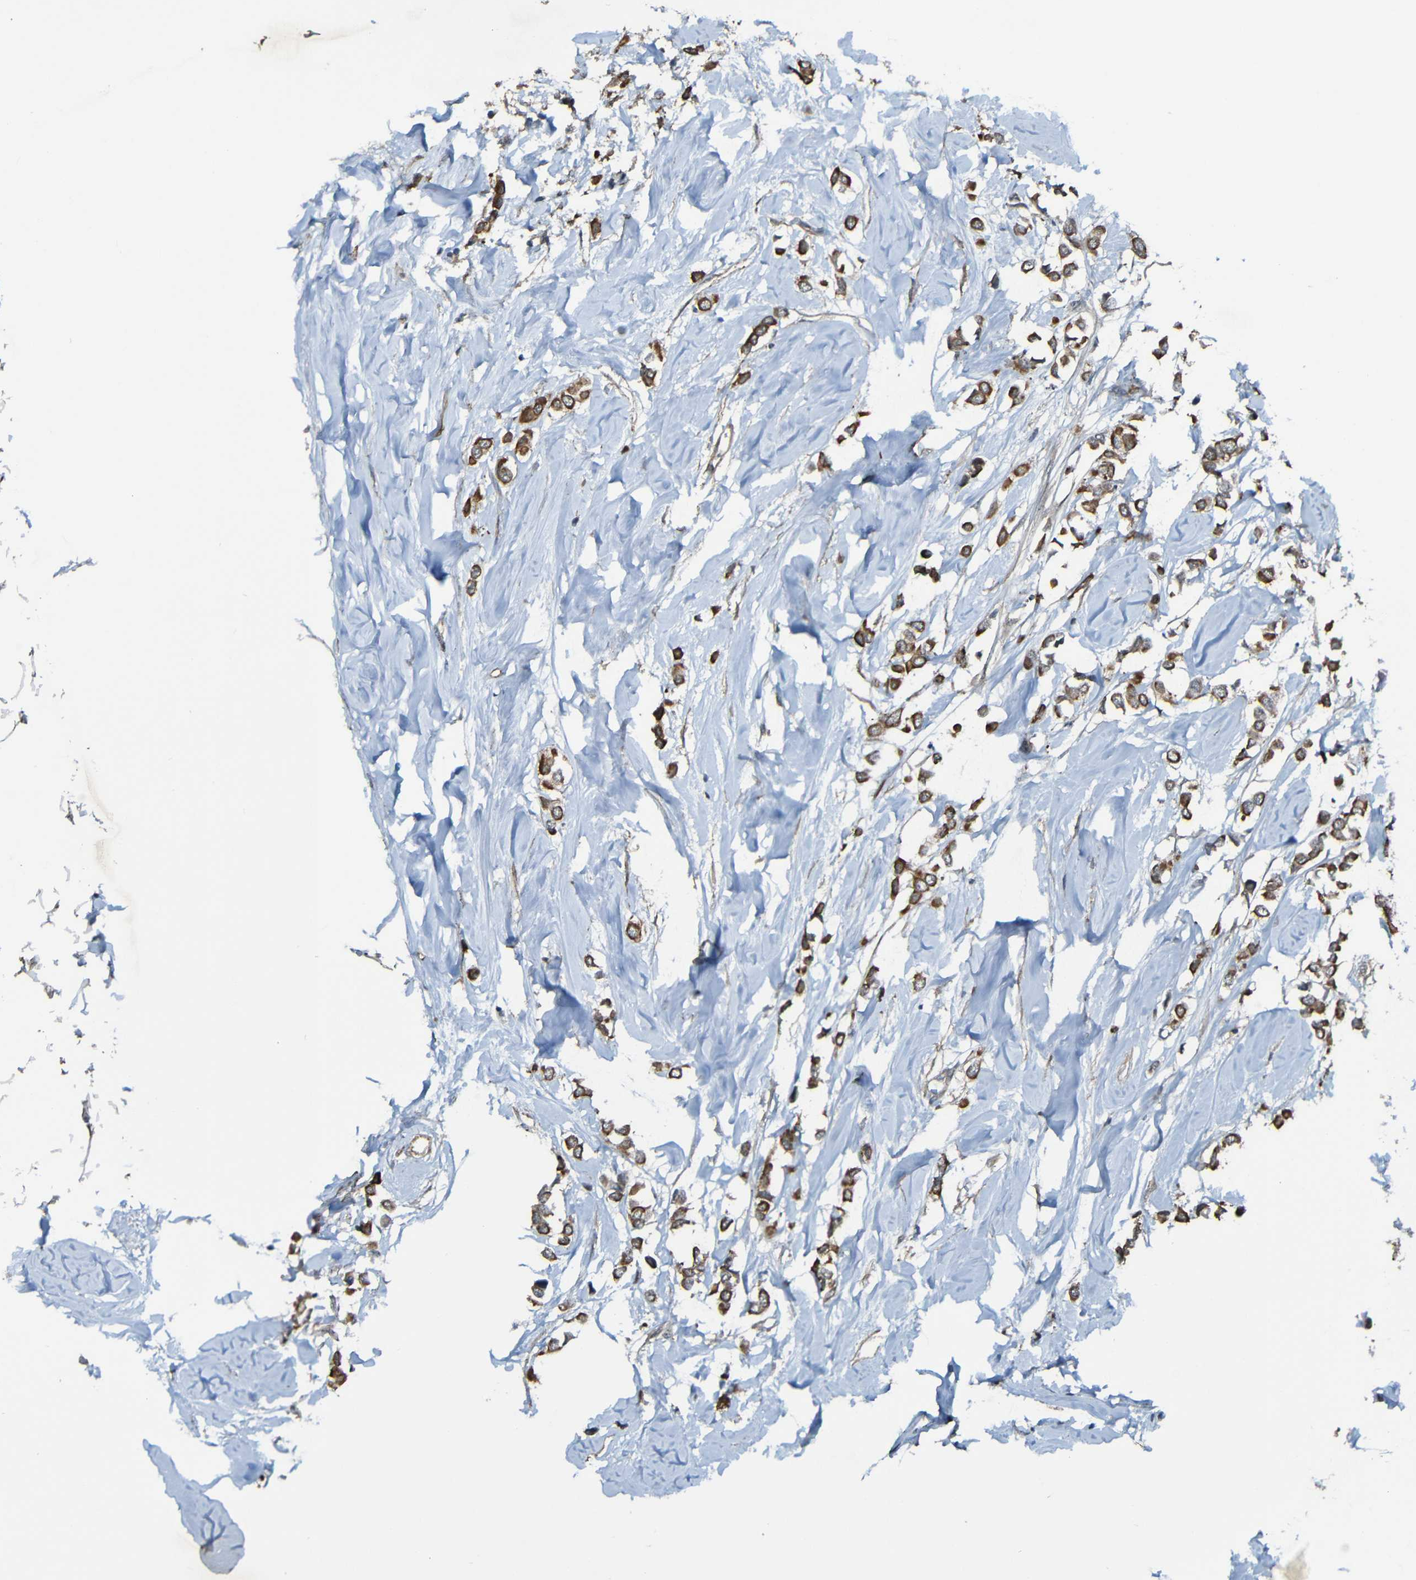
{"staining": {"intensity": "strong", "quantity": "25%-75%", "location": "cytoplasmic/membranous"}, "tissue": "breast cancer", "cell_type": "Tumor cells", "image_type": "cancer", "snomed": [{"axis": "morphology", "description": "Lobular carcinoma"}, {"axis": "topography", "description": "Breast"}], "caption": "Immunohistochemistry (DAB) staining of breast cancer (lobular carcinoma) reveals strong cytoplasmic/membranous protein expression in about 25%-75% of tumor cells. (IHC, brightfield microscopy, high magnification).", "gene": "LGR5", "patient": {"sex": "female", "age": 51}}